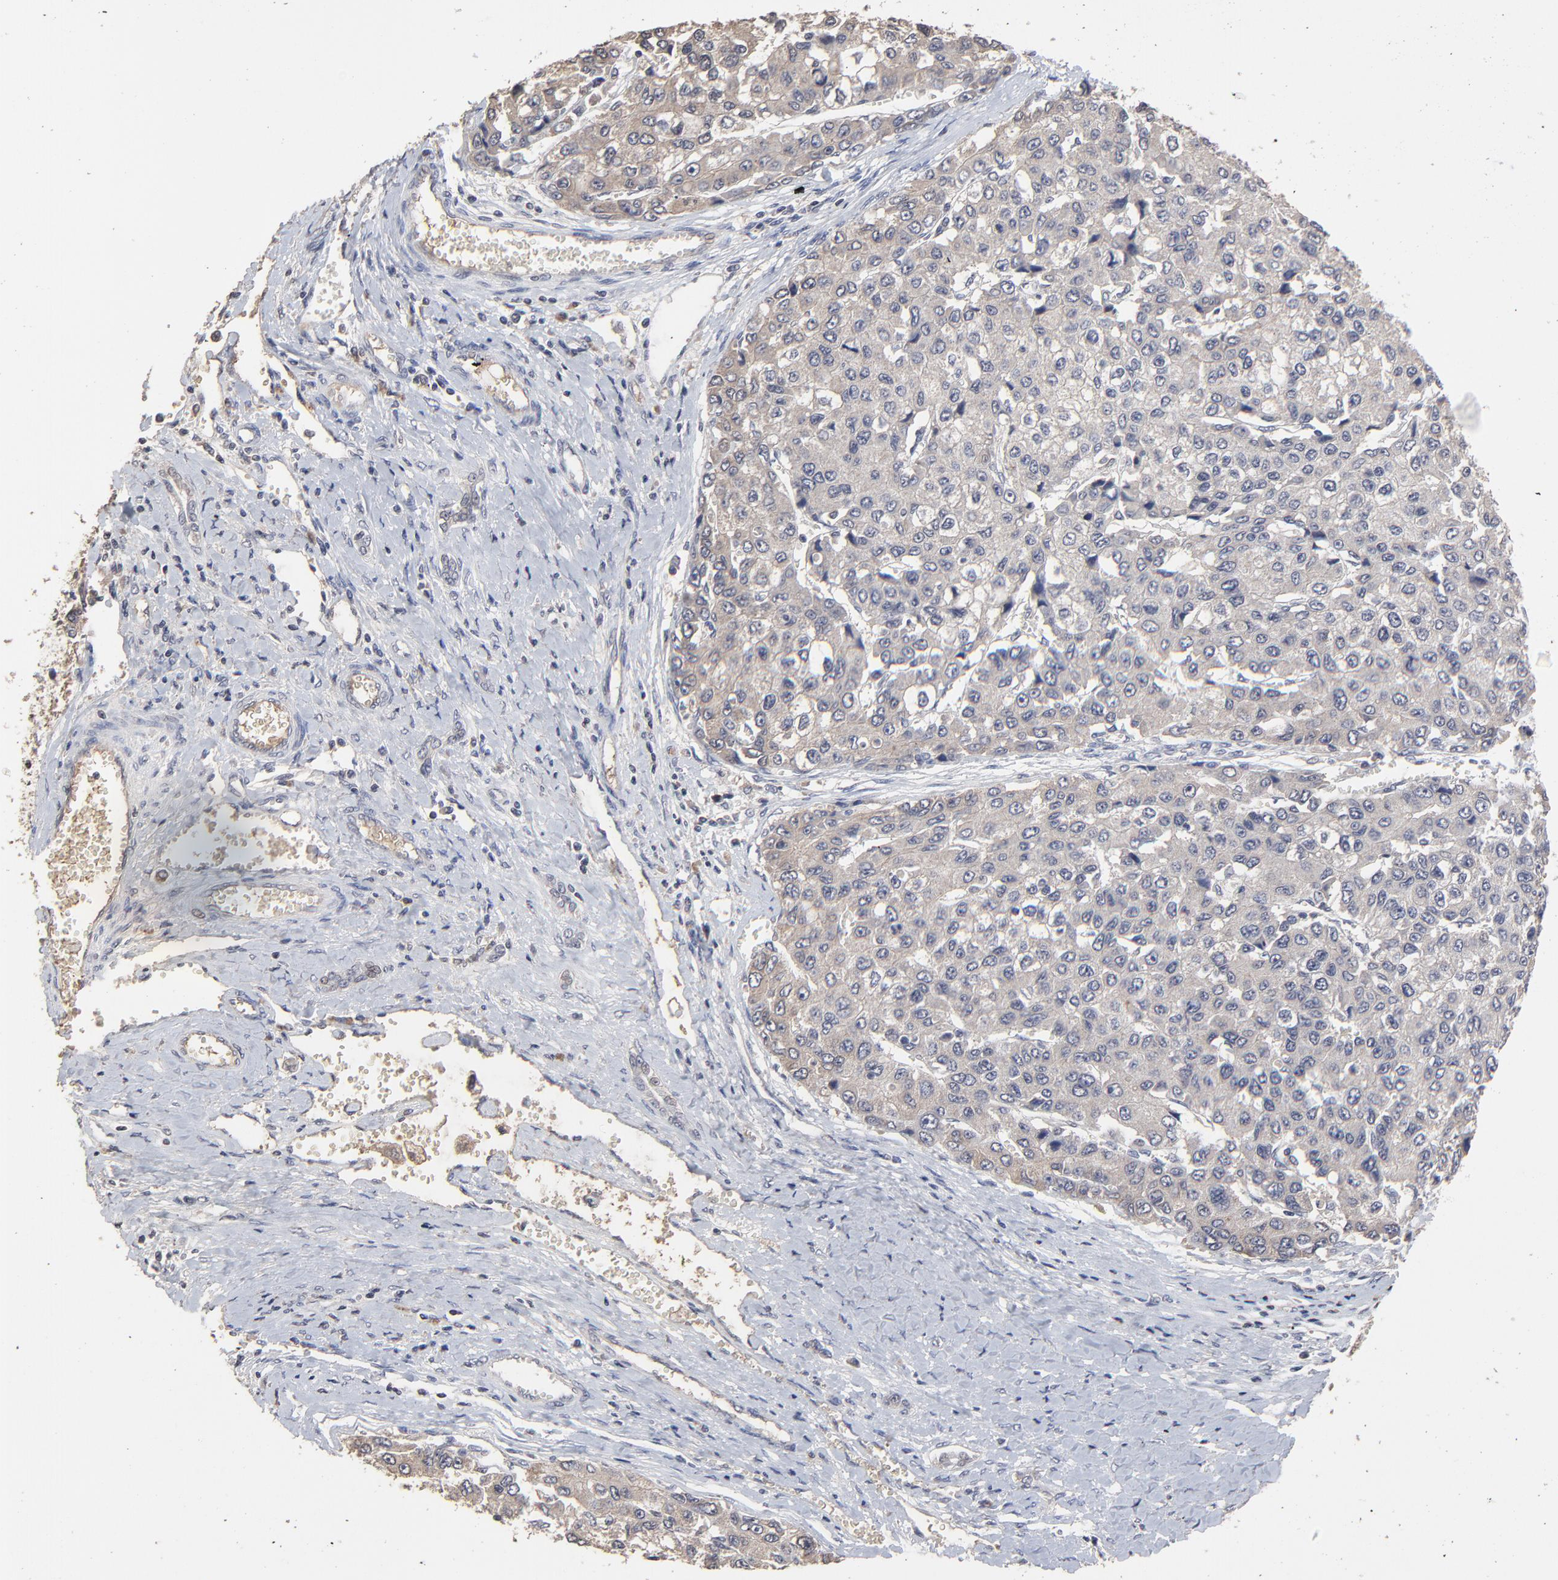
{"staining": {"intensity": "weak", "quantity": ">75%", "location": "cytoplasmic/membranous"}, "tissue": "liver cancer", "cell_type": "Tumor cells", "image_type": "cancer", "snomed": [{"axis": "morphology", "description": "Carcinoma, Hepatocellular, NOS"}, {"axis": "topography", "description": "Liver"}], "caption": "An image showing weak cytoplasmic/membranous expression in about >75% of tumor cells in liver hepatocellular carcinoma, as visualized by brown immunohistochemical staining.", "gene": "VPREB3", "patient": {"sex": "female", "age": 66}}